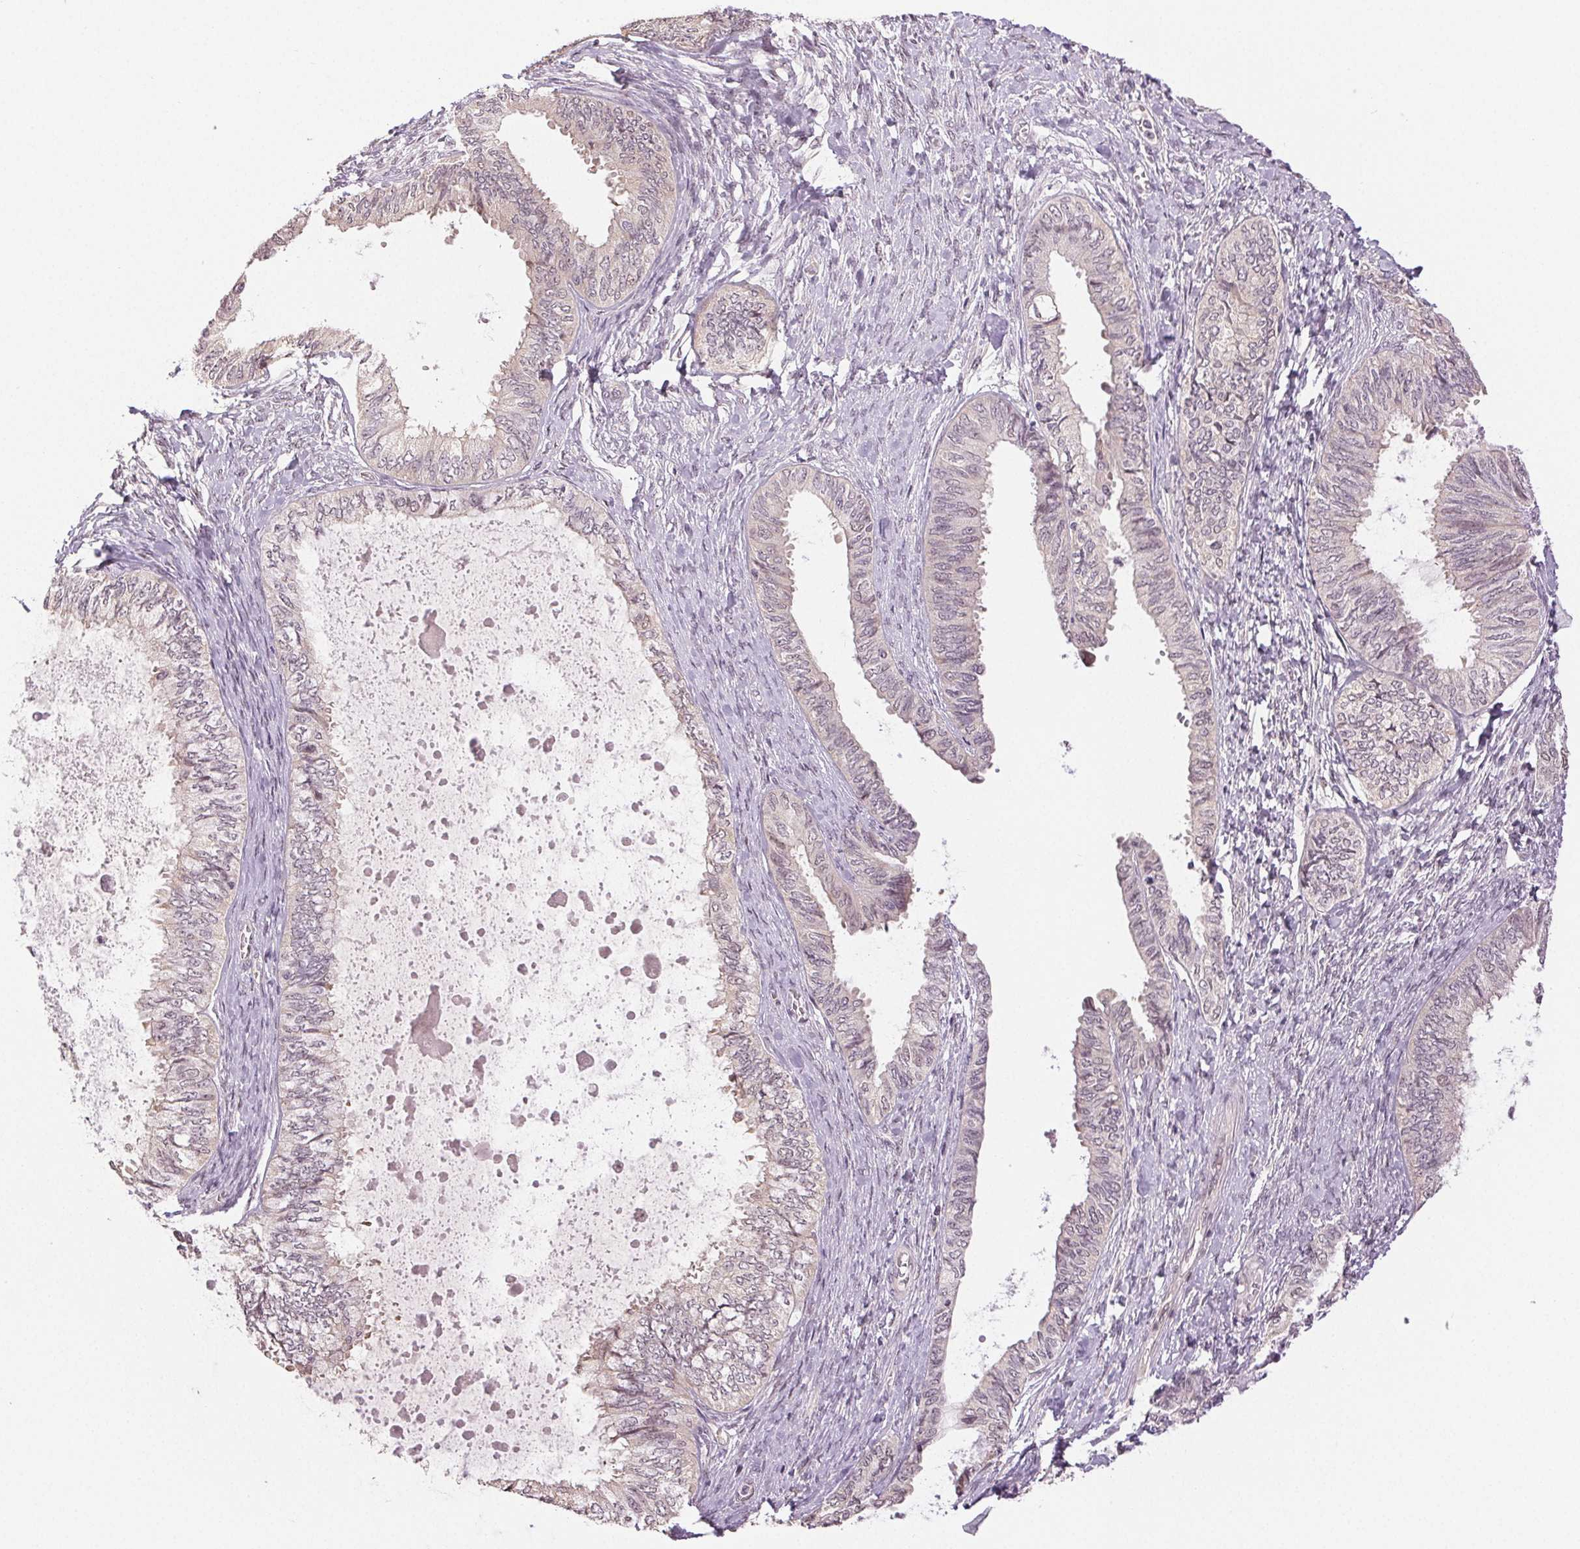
{"staining": {"intensity": "negative", "quantity": "none", "location": "none"}, "tissue": "ovarian cancer", "cell_type": "Tumor cells", "image_type": "cancer", "snomed": [{"axis": "morphology", "description": "Carcinoma, endometroid"}, {"axis": "topography", "description": "Ovary"}], "caption": "Immunohistochemistry of ovarian endometroid carcinoma reveals no staining in tumor cells. Nuclei are stained in blue.", "gene": "PLCB1", "patient": {"sex": "female", "age": 70}}